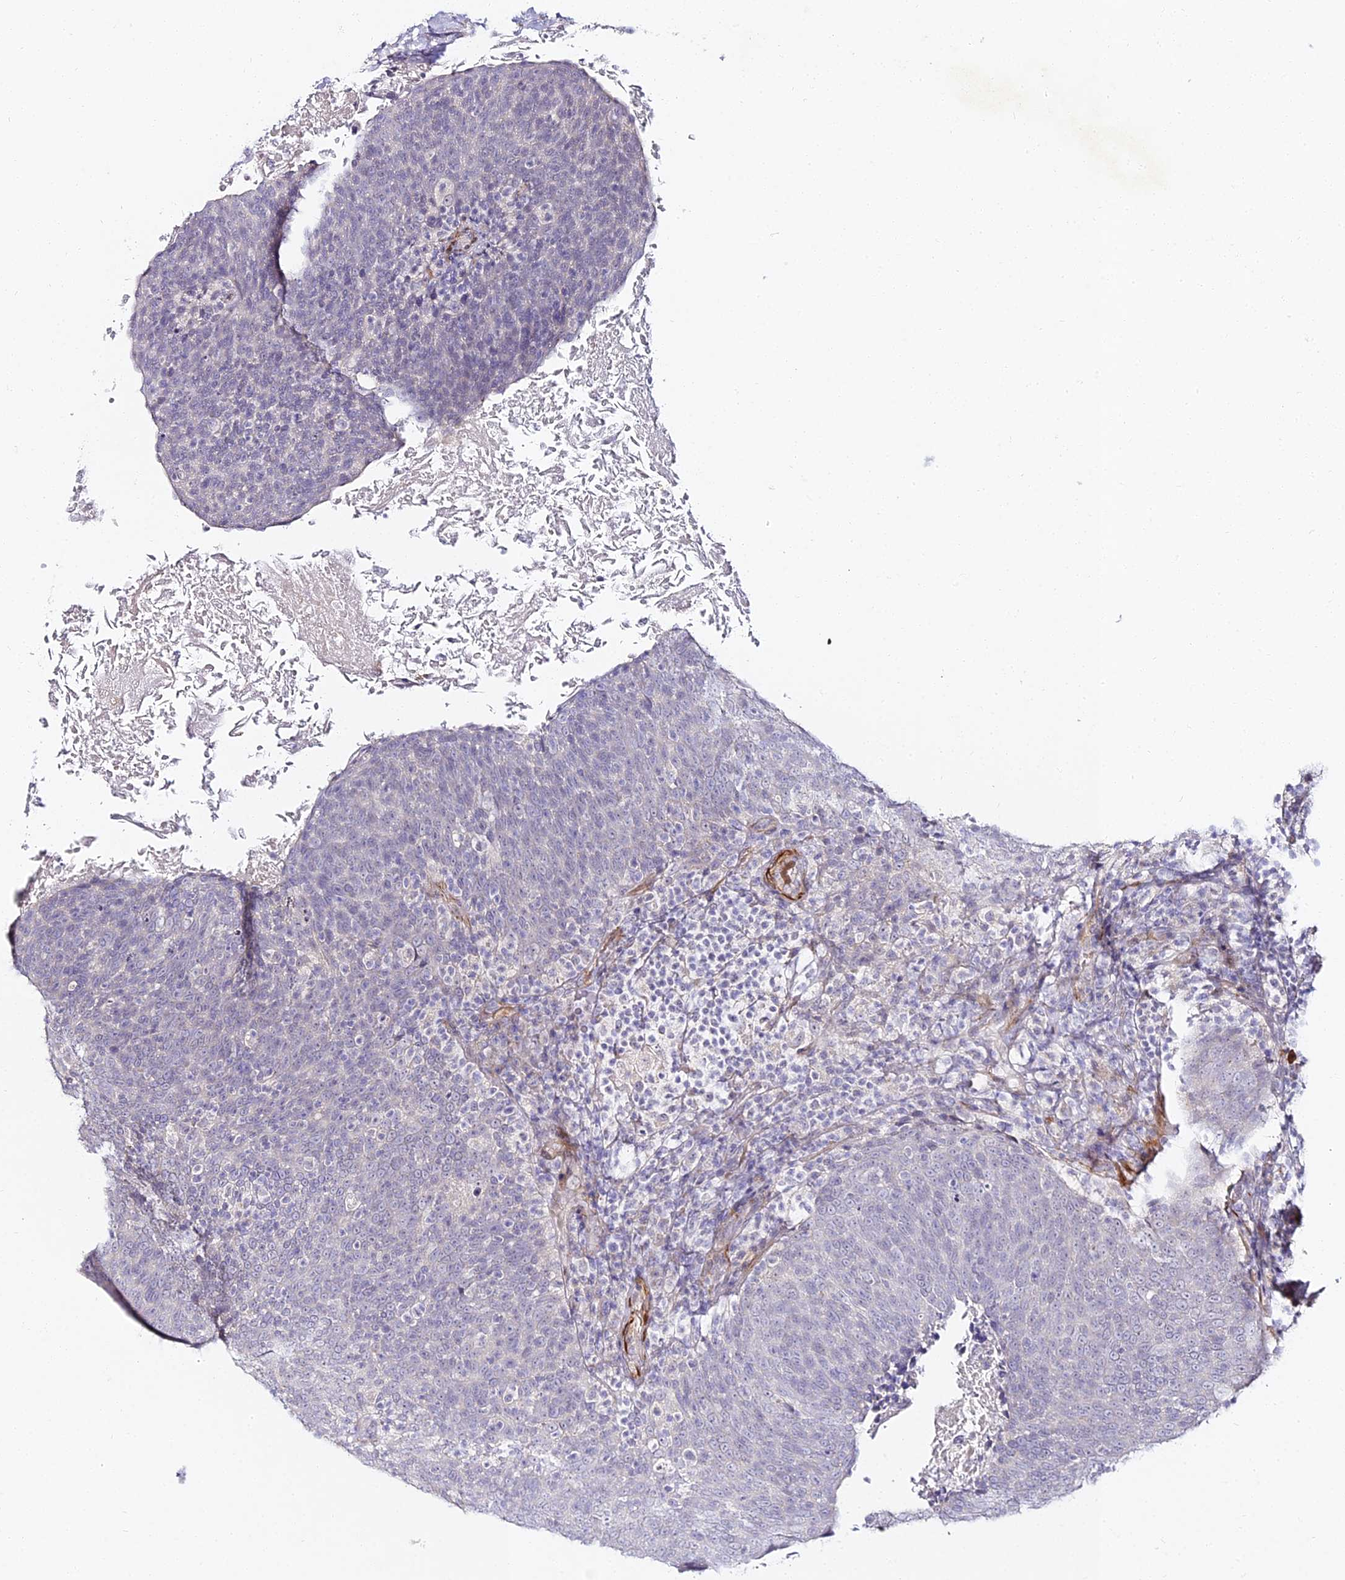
{"staining": {"intensity": "negative", "quantity": "none", "location": "none"}, "tissue": "head and neck cancer", "cell_type": "Tumor cells", "image_type": "cancer", "snomed": [{"axis": "morphology", "description": "Squamous cell carcinoma, NOS"}, {"axis": "morphology", "description": "Squamous cell carcinoma, metastatic, NOS"}, {"axis": "topography", "description": "Lymph node"}, {"axis": "topography", "description": "Head-Neck"}], "caption": "The IHC photomicrograph has no significant staining in tumor cells of head and neck squamous cell carcinoma tissue.", "gene": "ALPG", "patient": {"sex": "male", "age": 62}}